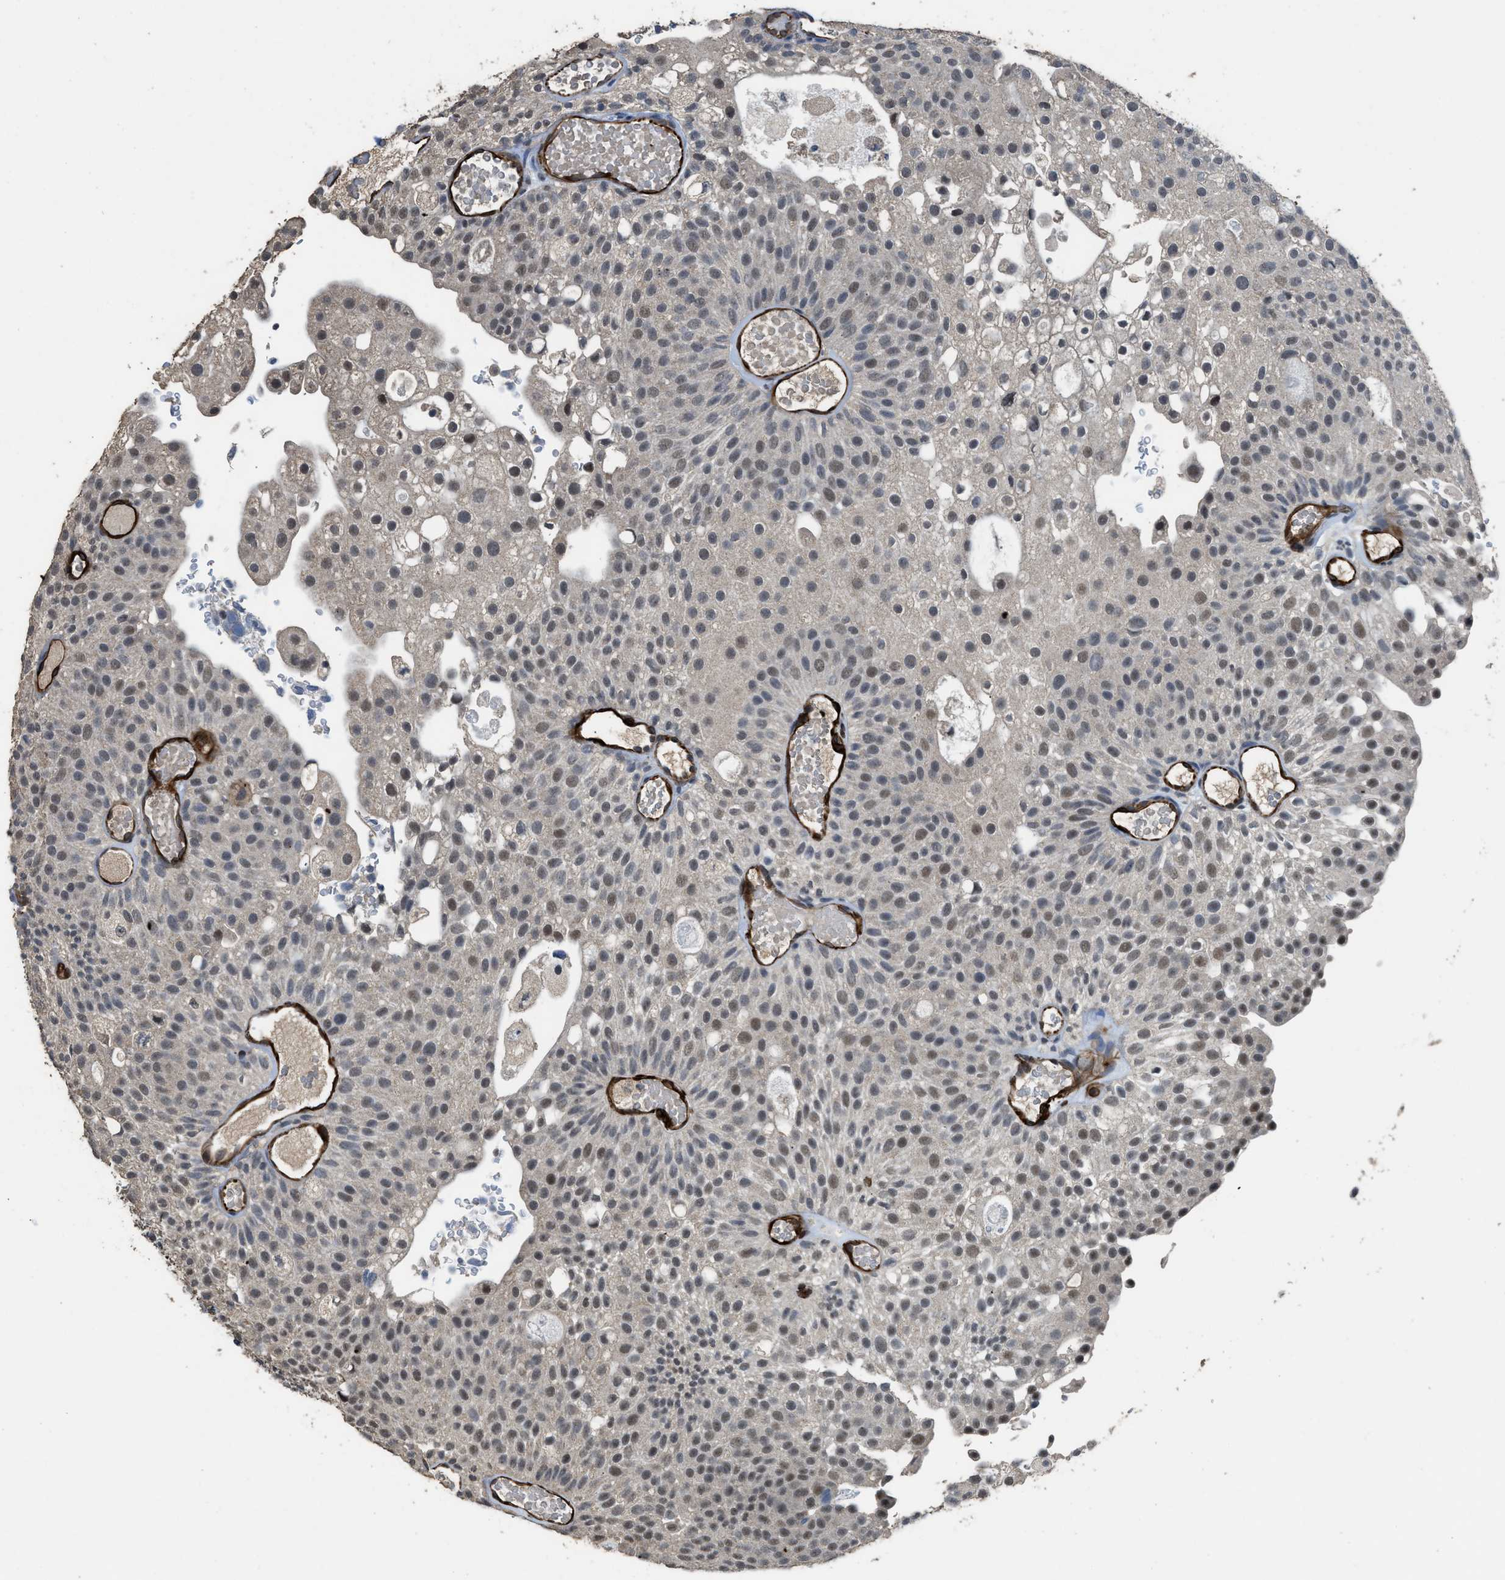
{"staining": {"intensity": "weak", "quantity": "25%-75%", "location": "nuclear"}, "tissue": "urothelial cancer", "cell_type": "Tumor cells", "image_type": "cancer", "snomed": [{"axis": "morphology", "description": "Urothelial carcinoma, Low grade"}, {"axis": "topography", "description": "Urinary bladder"}], "caption": "The immunohistochemical stain highlights weak nuclear positivity in tumor cells of low-grade urothelial carcinoma tissue.", "gene": "SYNM", "patient": {"sex": "male", "age": 78}}